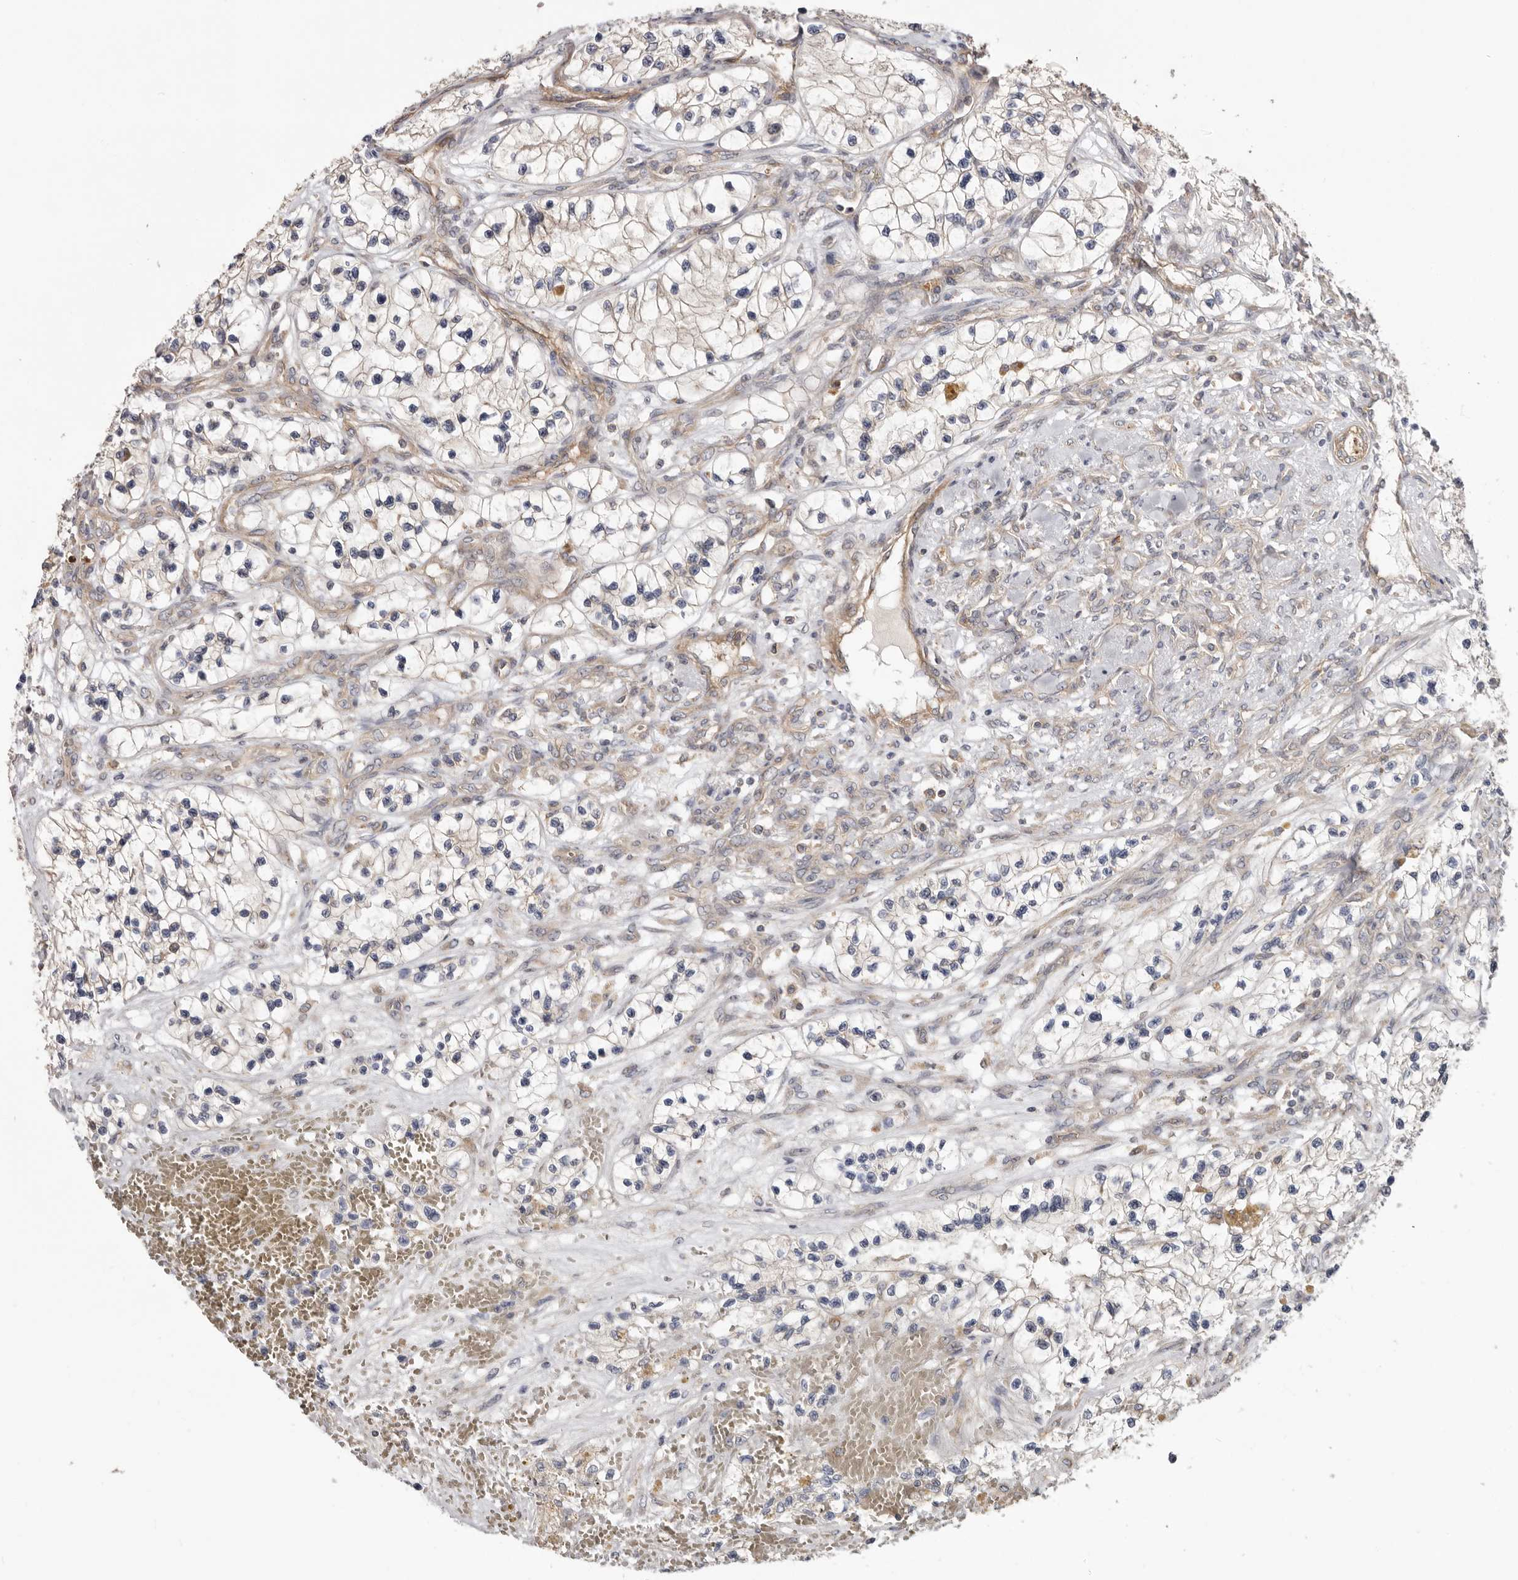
{"staining": {"intensity": "weak", "quantity": "<25%", "location": "cytoplasmic/membranous"}, "tissue": "renal cancer", "cell_type": "Tumor cells", "image_type": "cancer", "snomed": [{"axis": "morphology", "description": "Adenocarcinoma, NOS"}, {"axis": "topography", "description": "Kidney"}], "caption": "This is an immunohistochemistry (IHC) image of renal cancer (adenocarcinoma). There is no staining in tumor cells.", "gene": "TMUB1", "patient": {"sex": "female", "age": 57}}